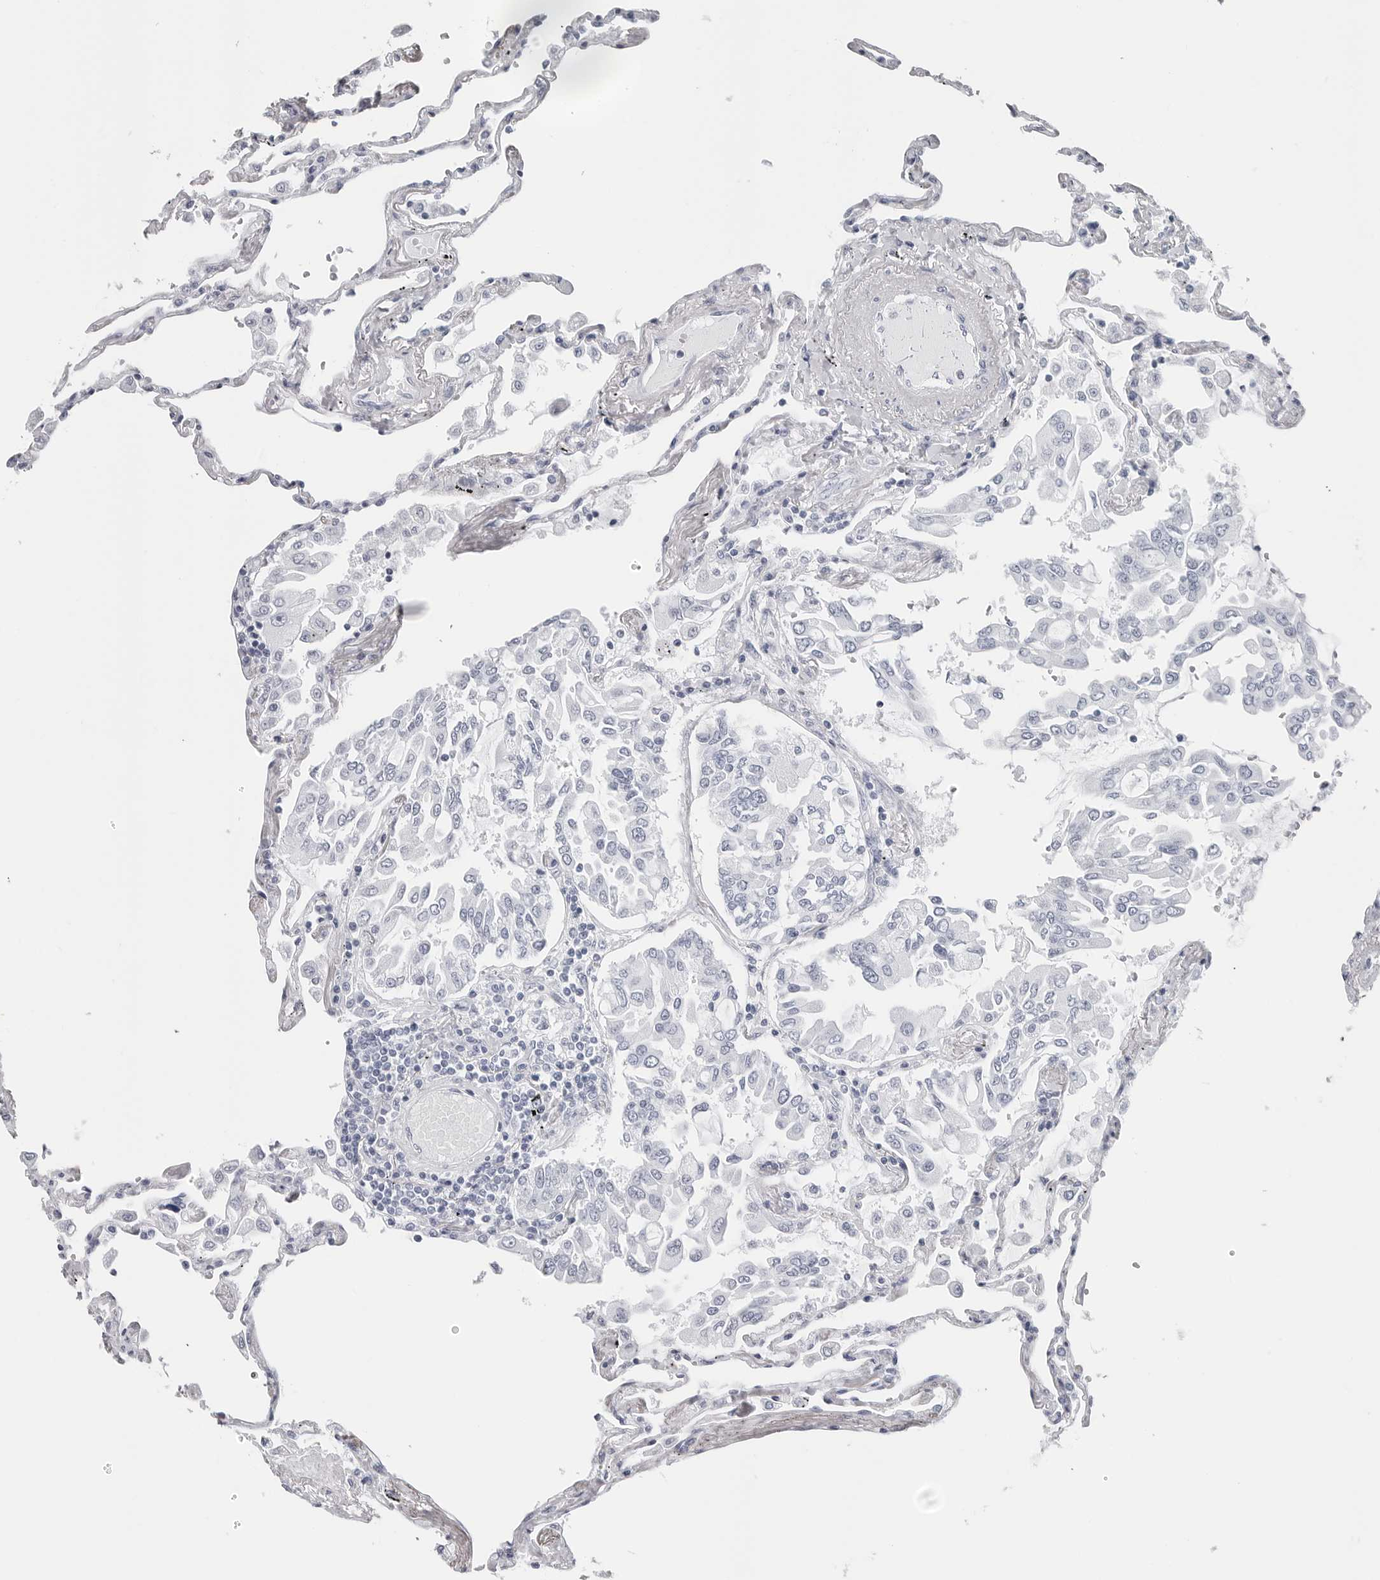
{"staining": {"intensity": "negative", "quantity": "none", "location": "none"}, "tissue": "lung", "cell_type": "Alveolar cells", "image_type": "normal", "snomed": [{"axis": "morphology", "description": "Normal tissue, NOS"}, {"axis": "topography", "description": "Lung"}], "caption": "Immunohistochemical staining of benign lung exhibits no significant staining in alveolar cells.", "gene": "CST2", "patient": {"sex": "female", "age": 67}}